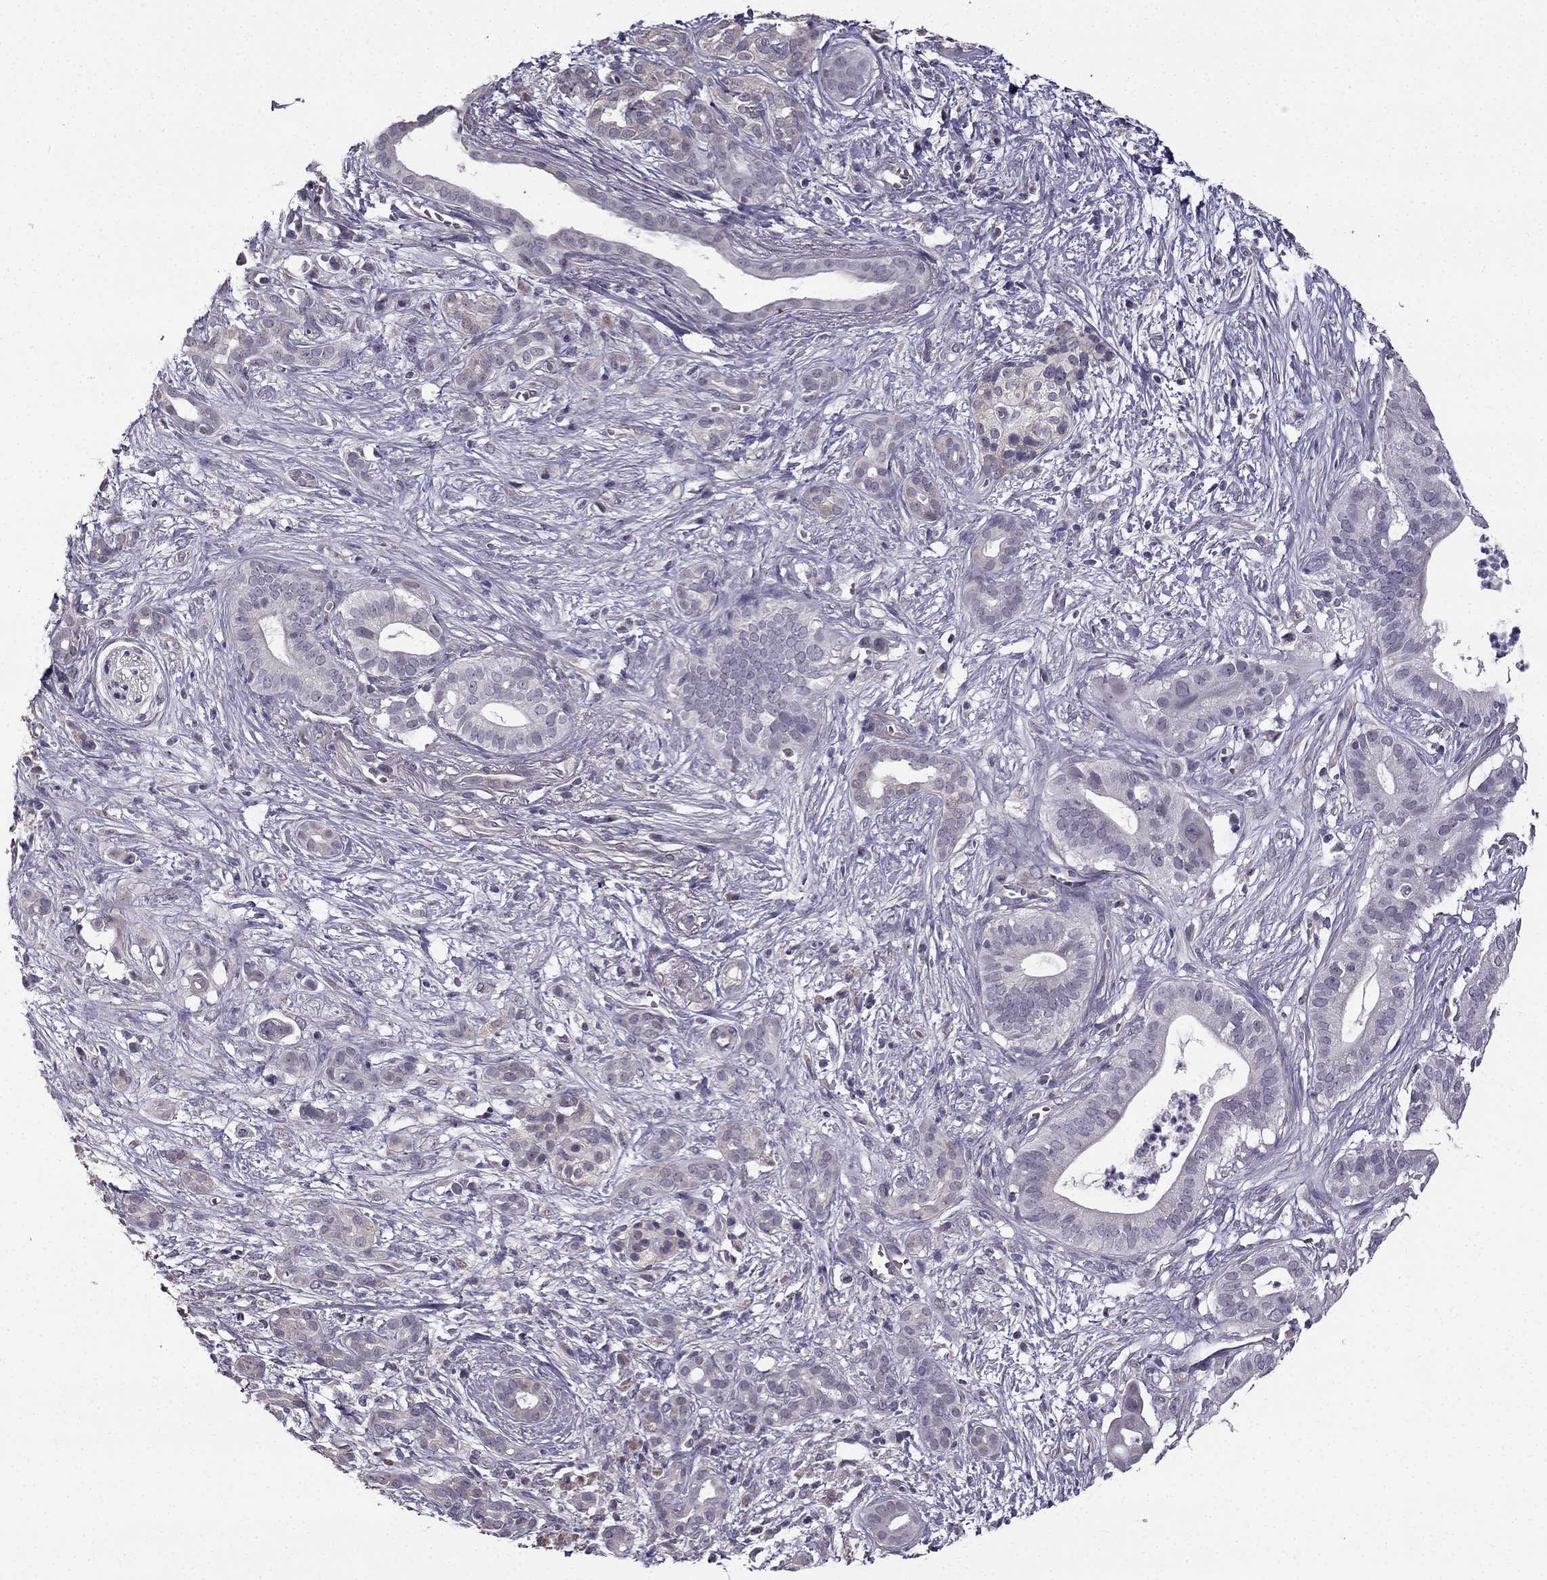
{"staining": {"intensity": "negative", "quantity": "none", "location": "none"}, "tissue": "pancreatic cancer", "cell_type": "Tumor cells", "image_type": "cancer", "snomed": [{"axis": "morphology", "description": "Adenocarcinoma, NOS"}, {"axis": "topography", "description": "Pancreas"}], "caption": "Immunohistochemistry image of neoplastic tissue: adenocarcinoma (pancreatic) stained with DAB (3,3'-diaminobenzidine) reveals no significant protein staining in tumor cells.", "gene": "TSPYL5", "patient": {"sex": "male", "age": 61}}